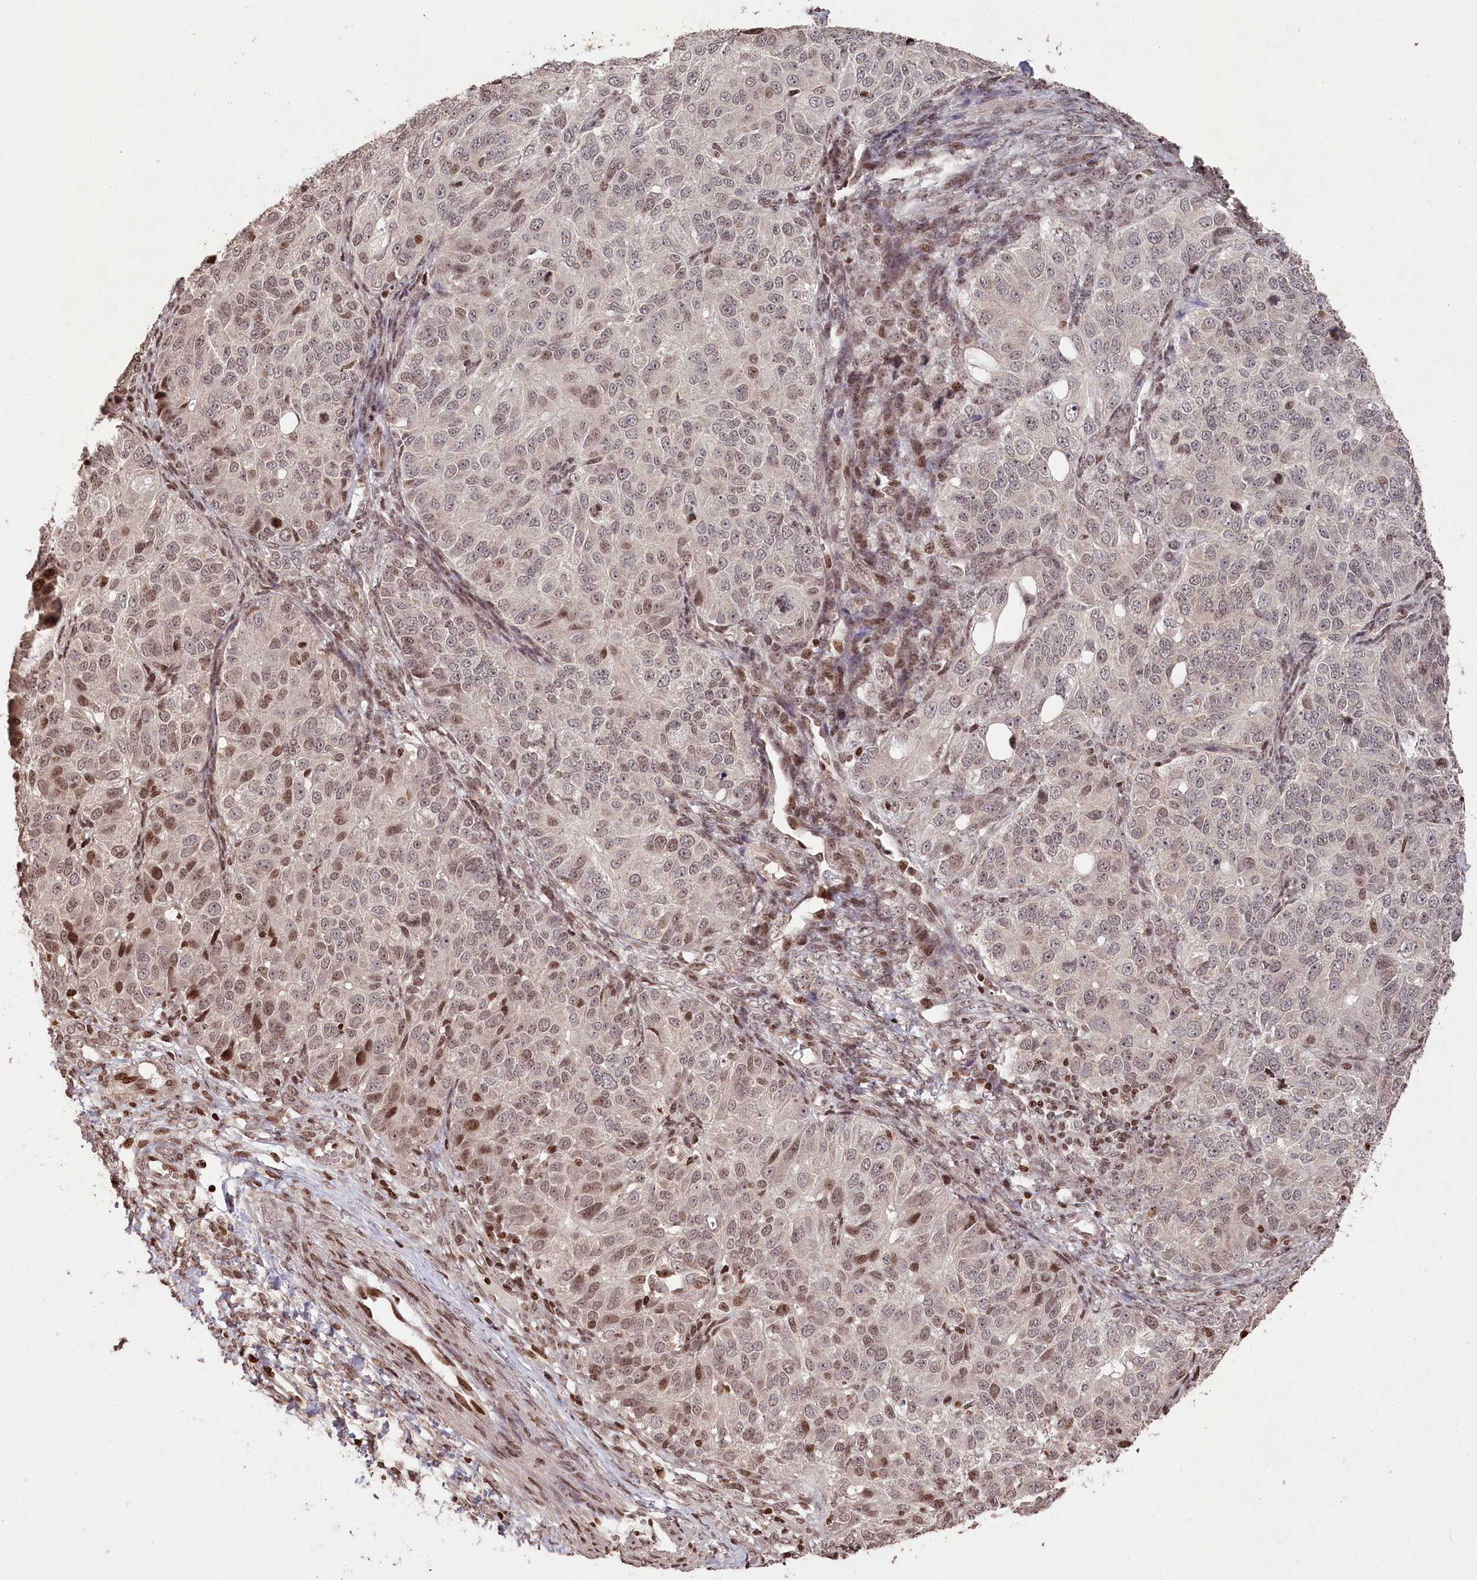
{"staining": {"intensity": "moderate", "quantity": ">75%", "location": "nuclear"}, "tissue": "ovarian cancer", "cell_type": "Tumor cells", "image_type": "cancer", "snomed": [{"axis": "morphology", "description": "Carcinoma, endometroid"}, {"axis": "topography", "description": "Ovary"}], "caption": "About >75% of tumor cells in human endometroid carcinoma (ovarian) demonstrate moderate nuclear protein staining as visualized by brown immunohistochemical staining.", "gene": "CCSER2", "patient": {"sex": "female", "age": 51}}